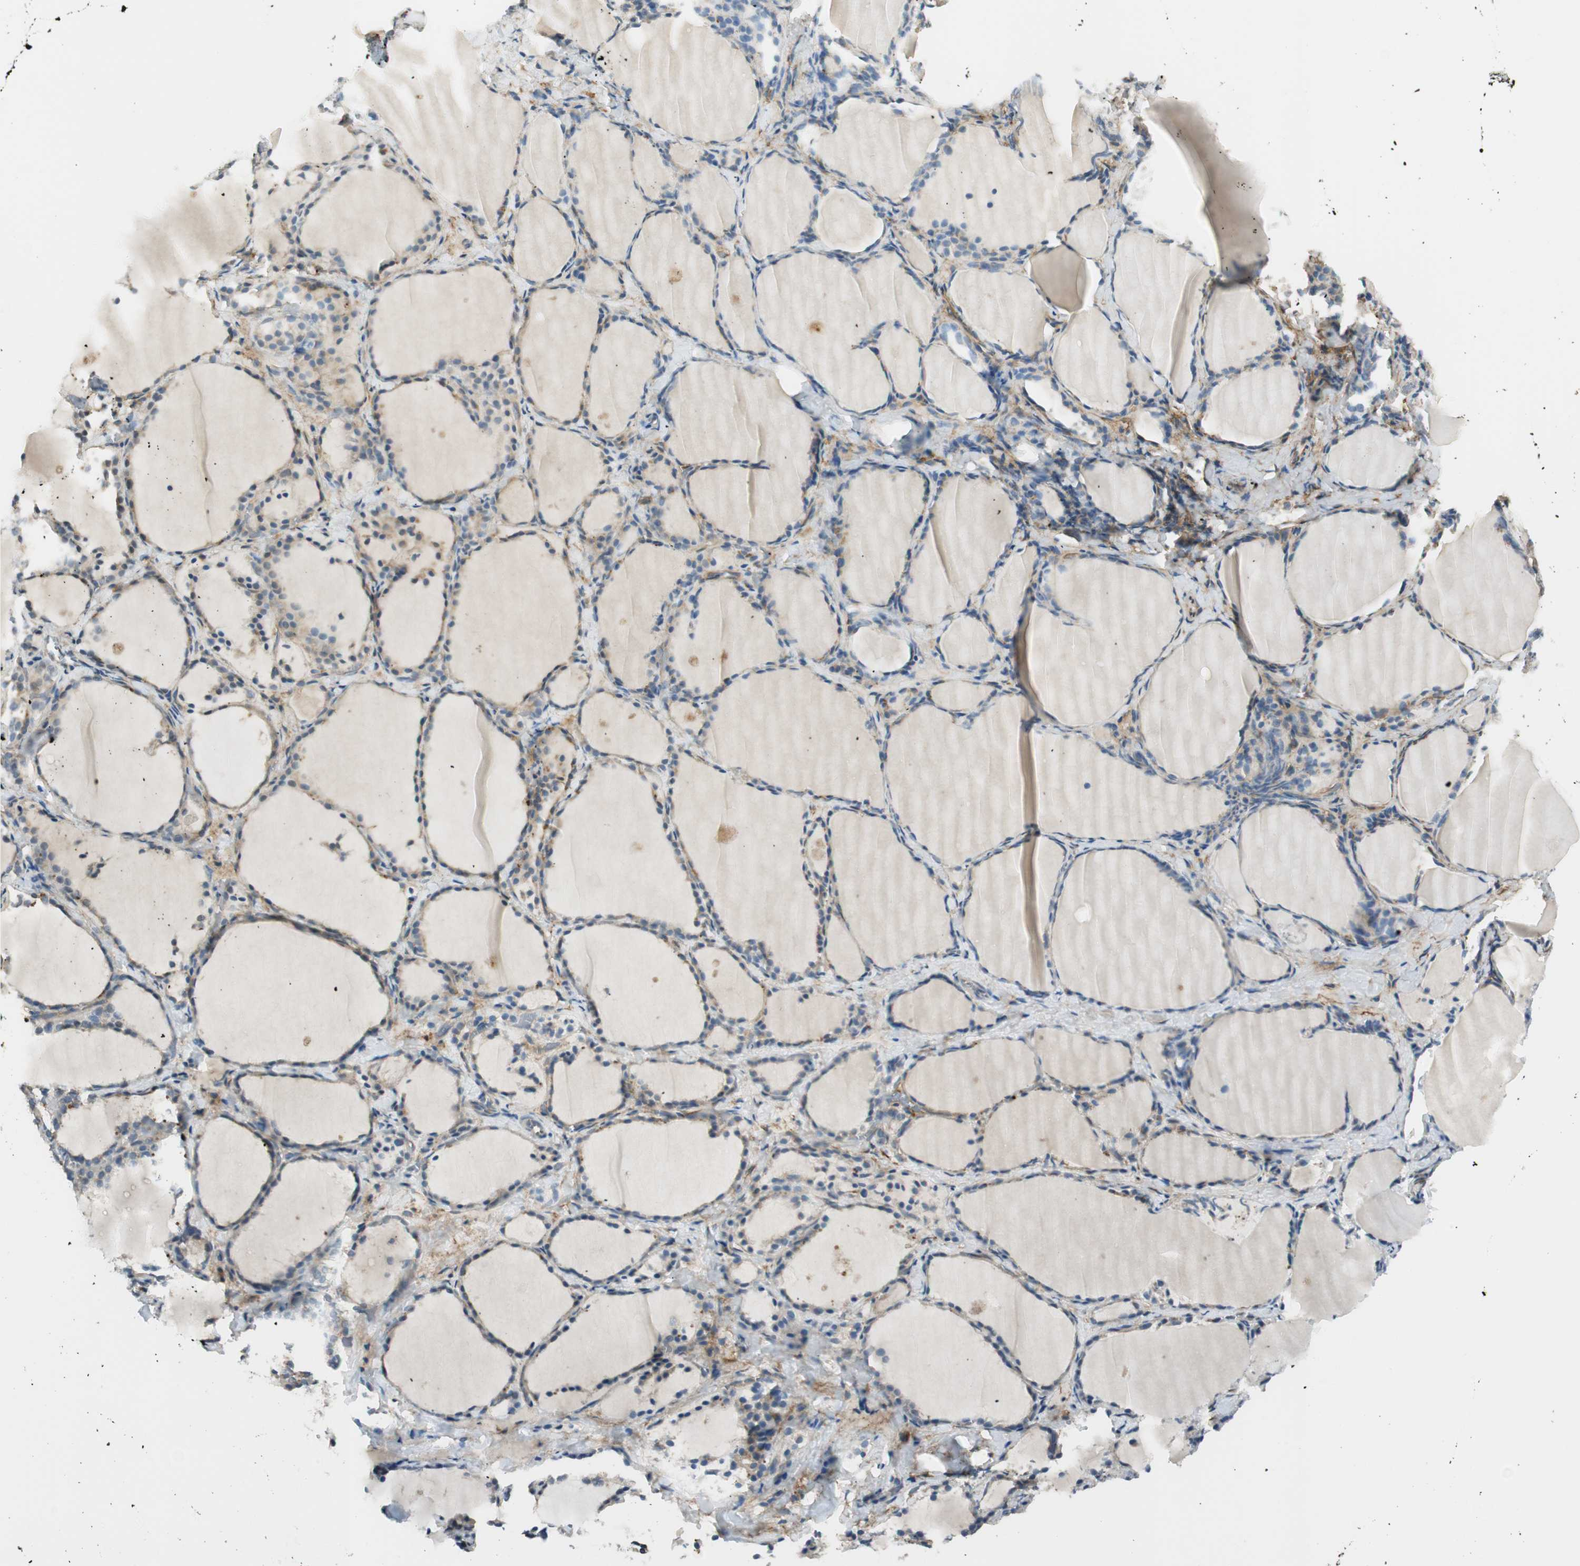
{"staining": {"intensity": "moderate", "quantity": ">75%", "location": "cytoplasmic/membranous"}, "tissue": "thyroid gland", "cell_type": "Glandular cells", "image_type": "normal", "snomed": [{"axis": "morphology", "description": "Normal tissue, NOS"}, {"axis": "morphology", "description": "Papillary adenocarcinoma, NOS"}, {"axis": "topography", "description": "Thyroid gland"}], "caption": "Unremarkable thyroid gland was stained to show a protein in brown. There is medium levels of moderate cytoplasmic/membranous positivity in approximately >75% of glandular cells.", "gene": "PSMD8", "patient": {"sex": "female", "age": 30}}